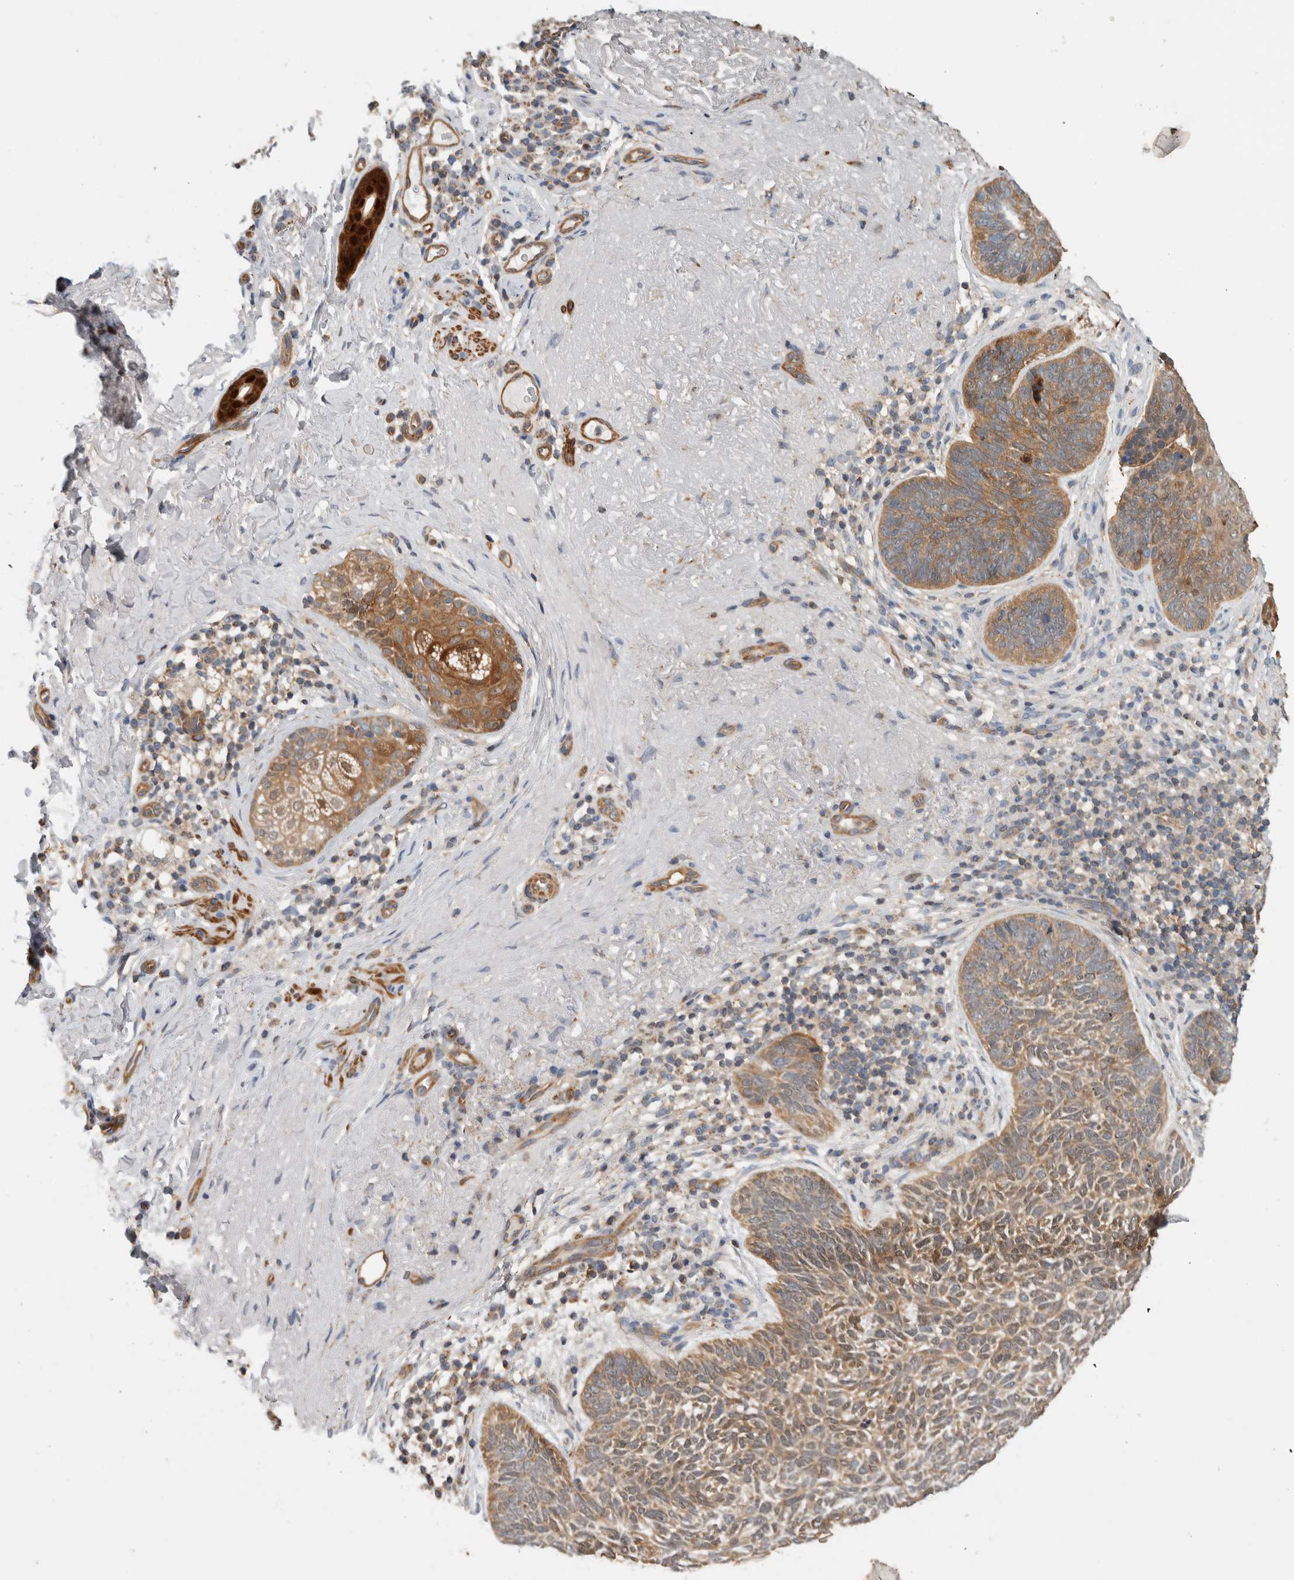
{"staining": {"intensity": "moderate", "quantity": ">75%", "location": "cytoplasmic/membranous"}, "tissue": "skin cancer", "cell_type": "Tumor cells", "image_type": "cancer", "snomed": [{"axis": "morphology", "description": "Basal cell carcinoma"}, {"axis": "topography", "description": "Skin"}], "caption": "DAB immunohistochemical staining of human skin basal cell carcinoma exhibits moderate cytoplasmic/membranous protein expression in about >75% of tumor cells. The staining was performed using DAB (3,3'-diaminobenzidine), with brown indicating positive protein expression. Nuclei are stained blue with hematoxylin.", "gene": "SFXN2", "patient": {"sex": "female", "age": 85}}